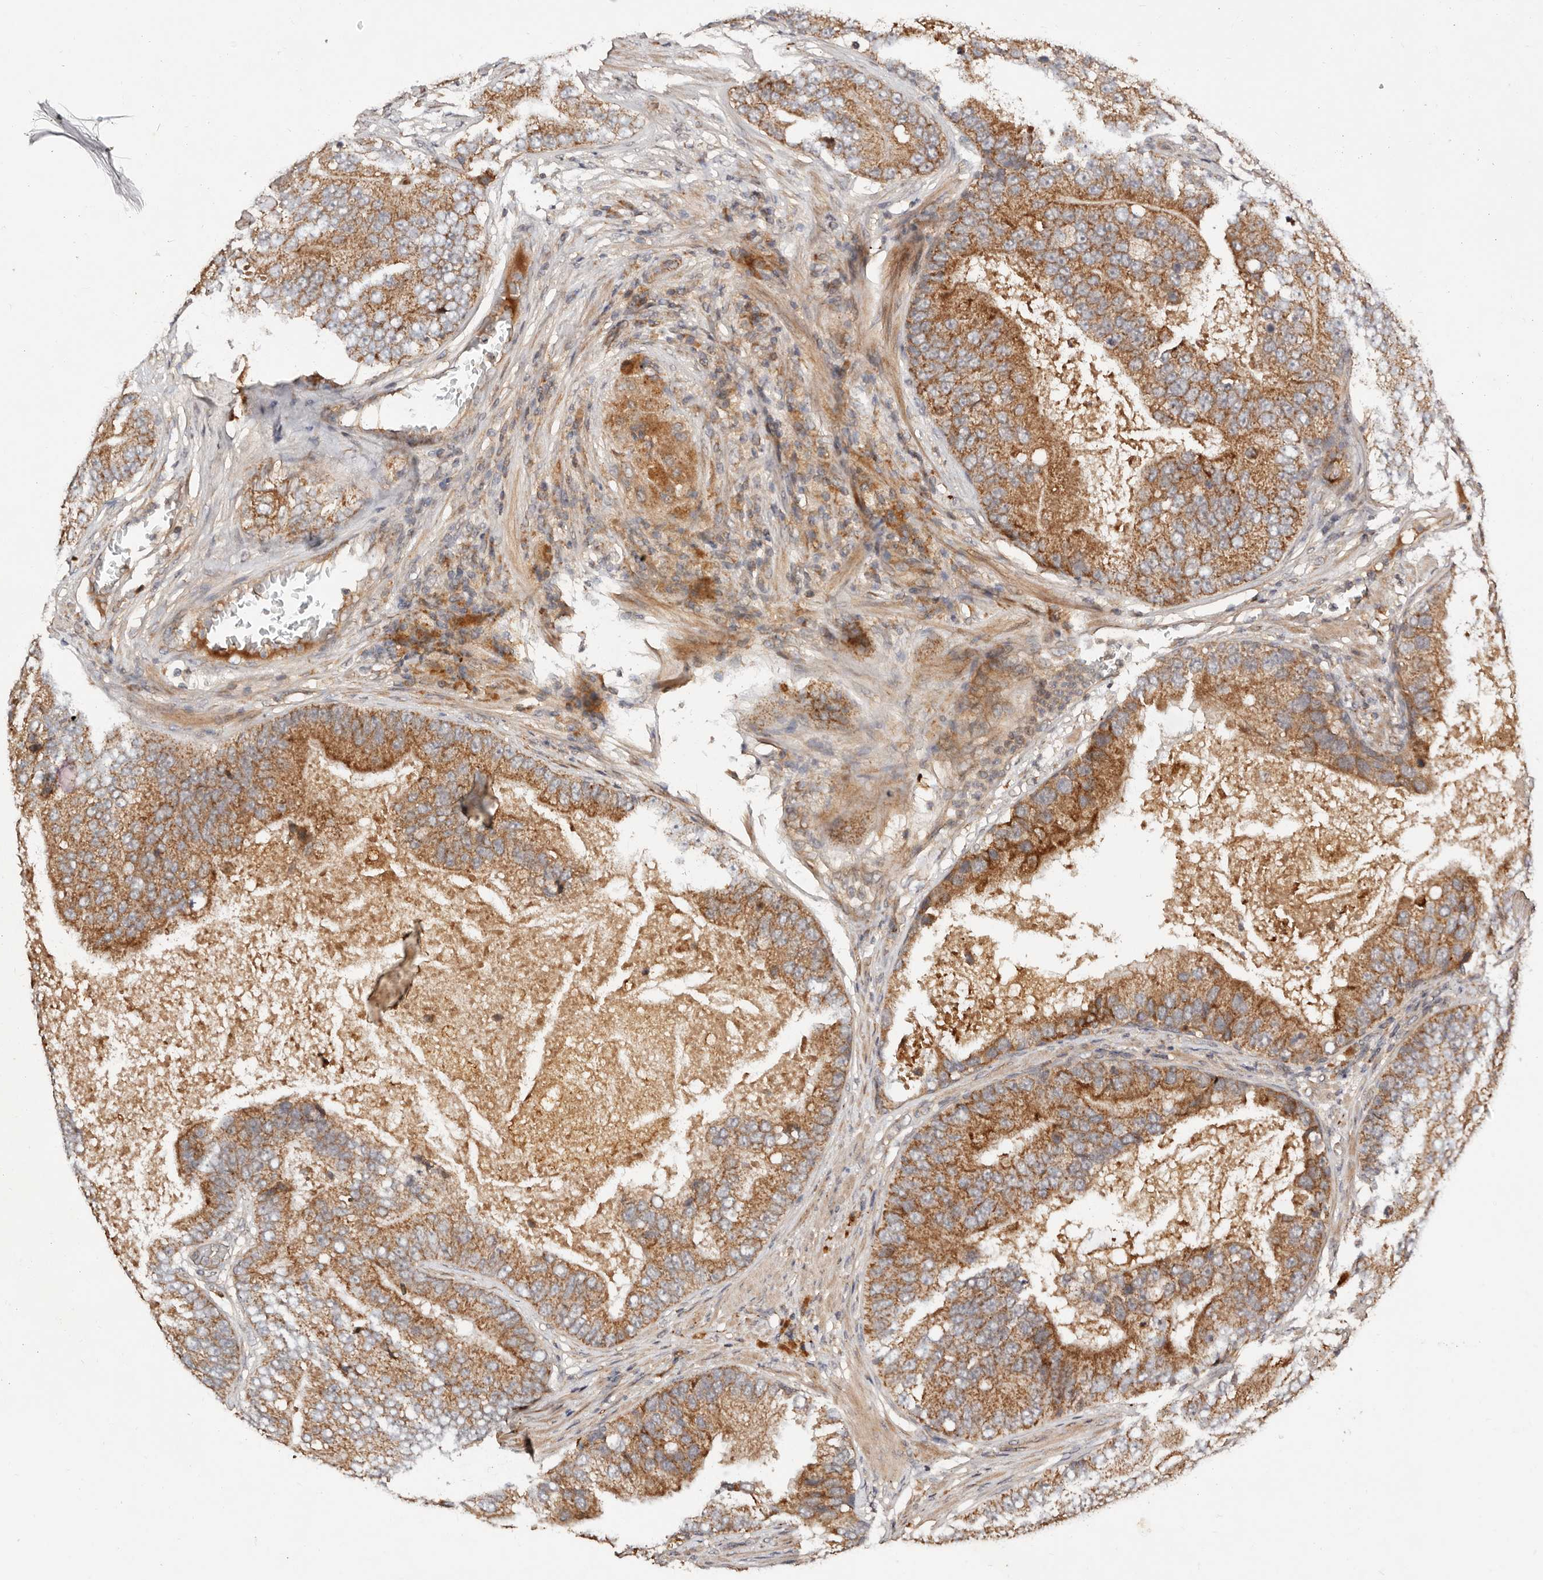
{"staining": {"intensity": "moderate", "quantity": ">75%", "location": "cytoplasmic/membranous"}, "tissue": "prostate cancer", "cell_type": "Tumor cells", "image_type": "cancer", "snomed": [{"axis": "morphology", "description": "Adenocarcinoma, High grade"}, {"axis": "topography", "description": "Prostate"}], "caption": "Immunohistochemical staining of human prostate cancer reveals medium levels of moderate cytoplasmic/membranous protein positivity in about >75% of tumor cells. The staining was performed using DAB (3,3'-diaminobenzidine) to visualize the protein expression in brown, while the nuclei were stained in blue with hematoxylin (Magnification: 20x).", "gene": "DENND11", "patient": {"sex": "male", "age": 70}}